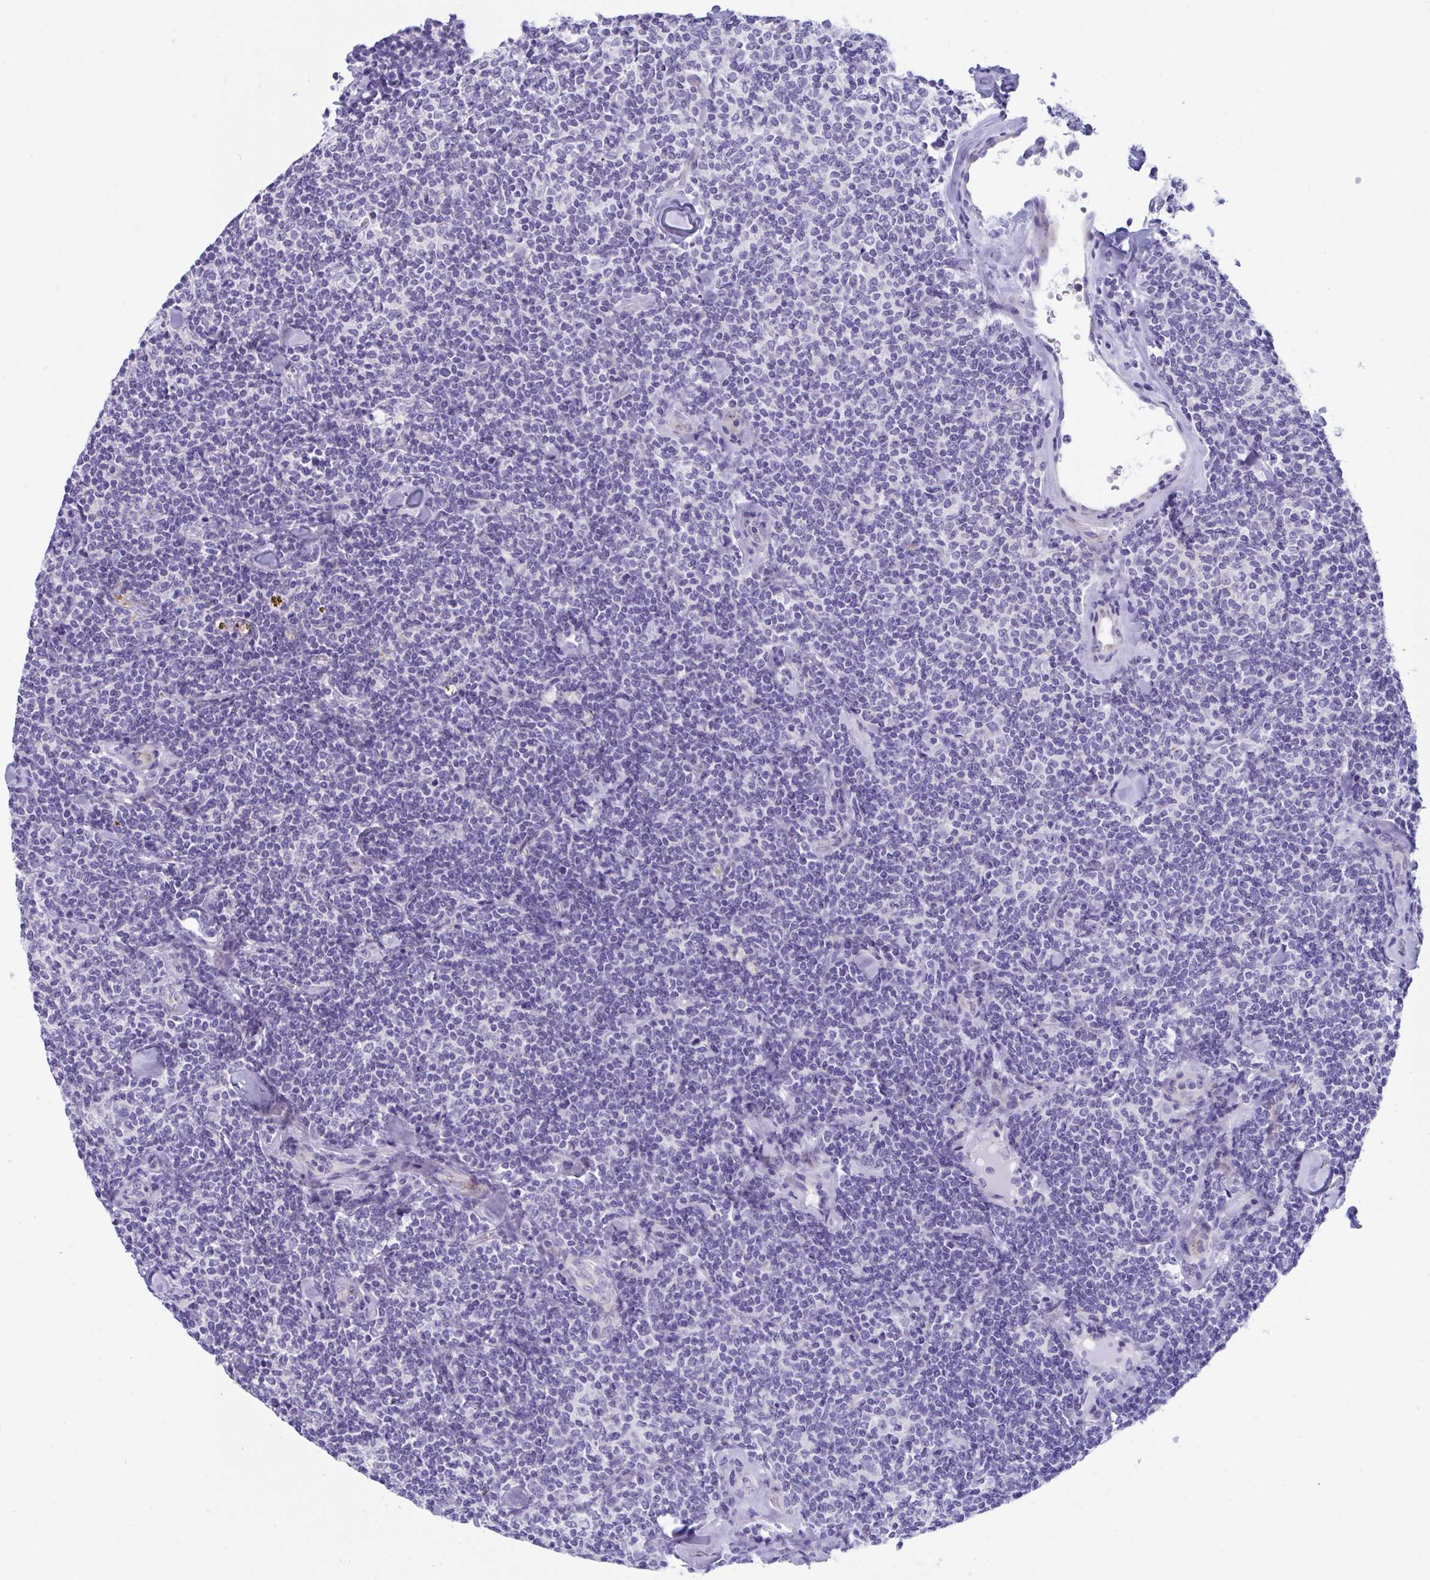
{"staining": {"intensity": "negative", "quantity": "none", "location": "none"}, "tissue": "lymphoma", "cell_type": "Tumor cells", "image_type": "cancer", "snomed": [{"axis": "morphology", "description": "Malignant lymphoma, non-Hodgkin's type, Low grade"}, {"axis": "topography", "description": "Lymph node"}], "caption": "IHC of lymphoma exhibits no staining in tumor cells.", "gene": "TTC30B", "patient": {"sex": "female", "age": 56}}